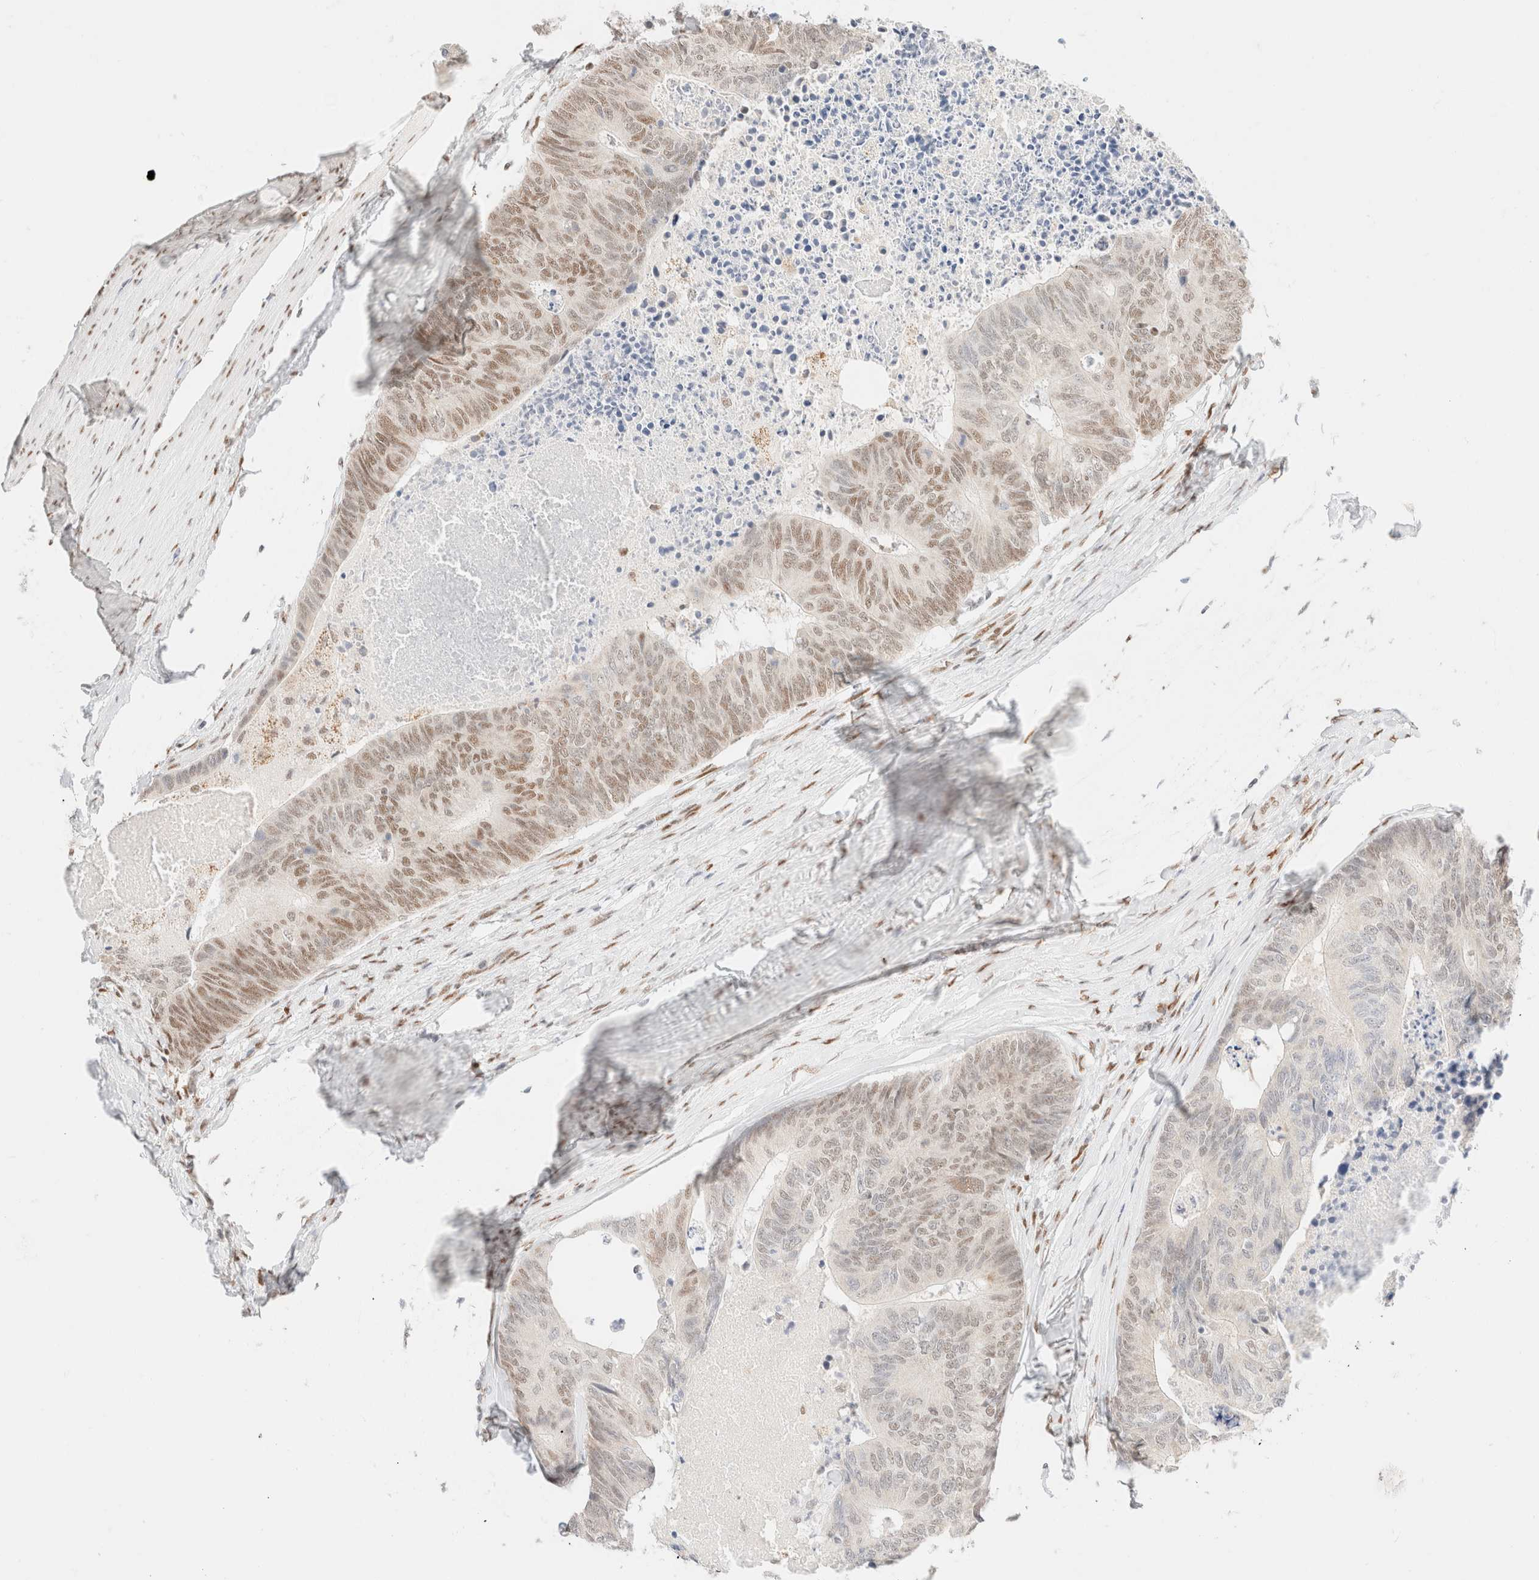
{"staining": {"intensity": "moderate", "quantity": ">75%", "location": "nuclear"}, "tissue": "colorectal cancer", "cell_type": "Tumor cells", "image_type": "cancer", "snomed": [{"axis": "morphology", "description": "Adenocarcinoma, NOS"}, {"axis": "topography", "description": "Colon"}], "caption": "Immunohistochemistry (IHC) image of neoplastic tissue: colorectal cancer (adenocarcinoma) stained using immunohistochemistry (IHC) demonstrates medium levels of moderate protein expression localized specifically in the nuclear of tumor cells, appearing as a nuclear brown color.", "gene": "CIC", "patient": {"sex": "female", "age": 67}}